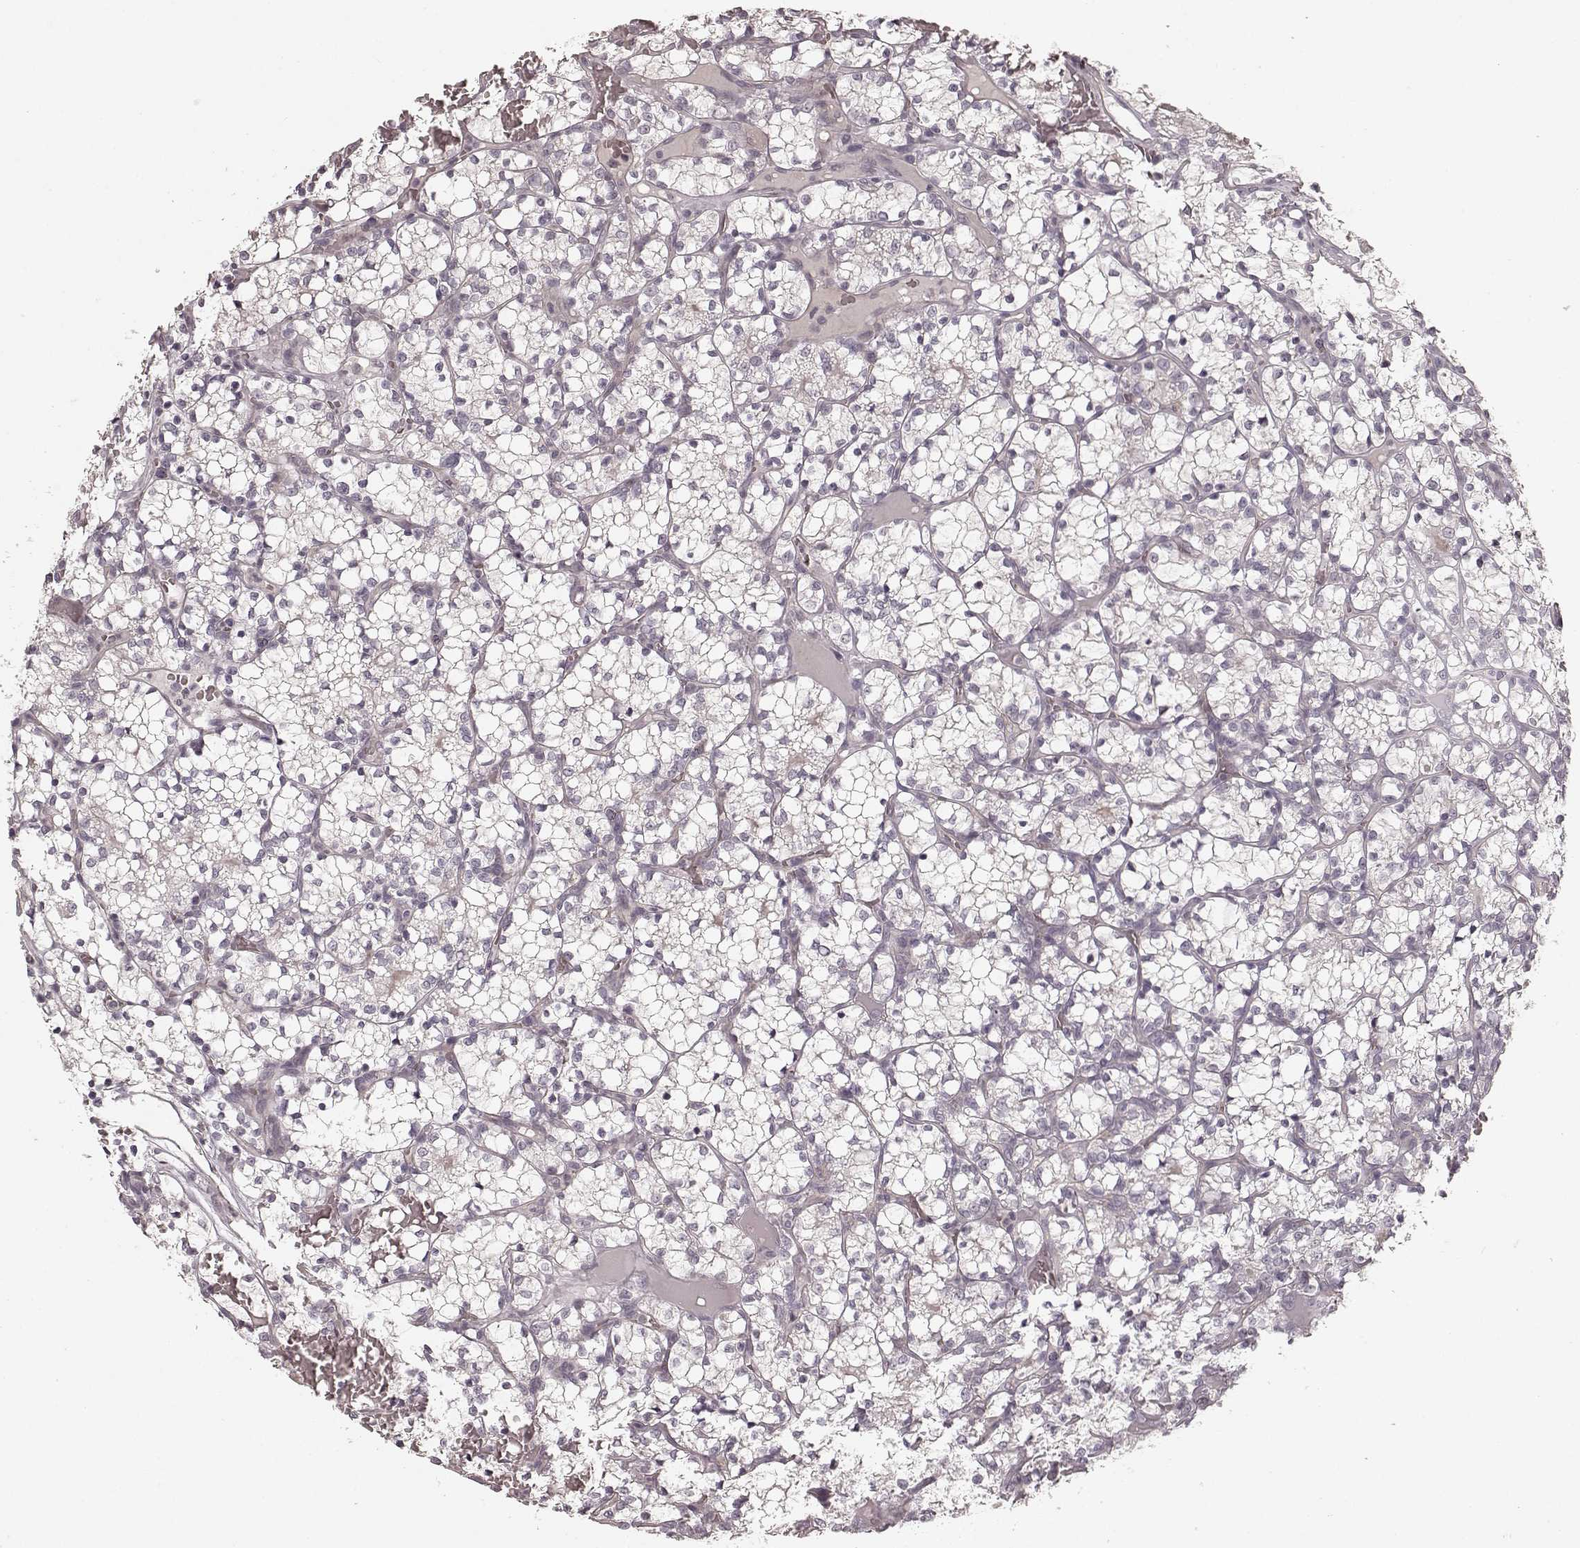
{"staining": {"intensity": "negative", "quantity": "none", "location": "none"}, "tissue": "renal cancer", "cell_type": "Tumor cells", "image_type": "cancer", "snomed": [{"axis": "morphology", "description": "Adenocarcinoma, NOS"}, {"axis": "topography", "description": "Kidney"}], "caption": "An immunohistochemistry (IHC) photomicrograph of renal cancer (adenocarcinoma) is shown. There is no staining in tumor cells of renal cancer (adenocarcinoma).", "gene": "PRKCE", "patient": {"sex": "female", "age": 69}}